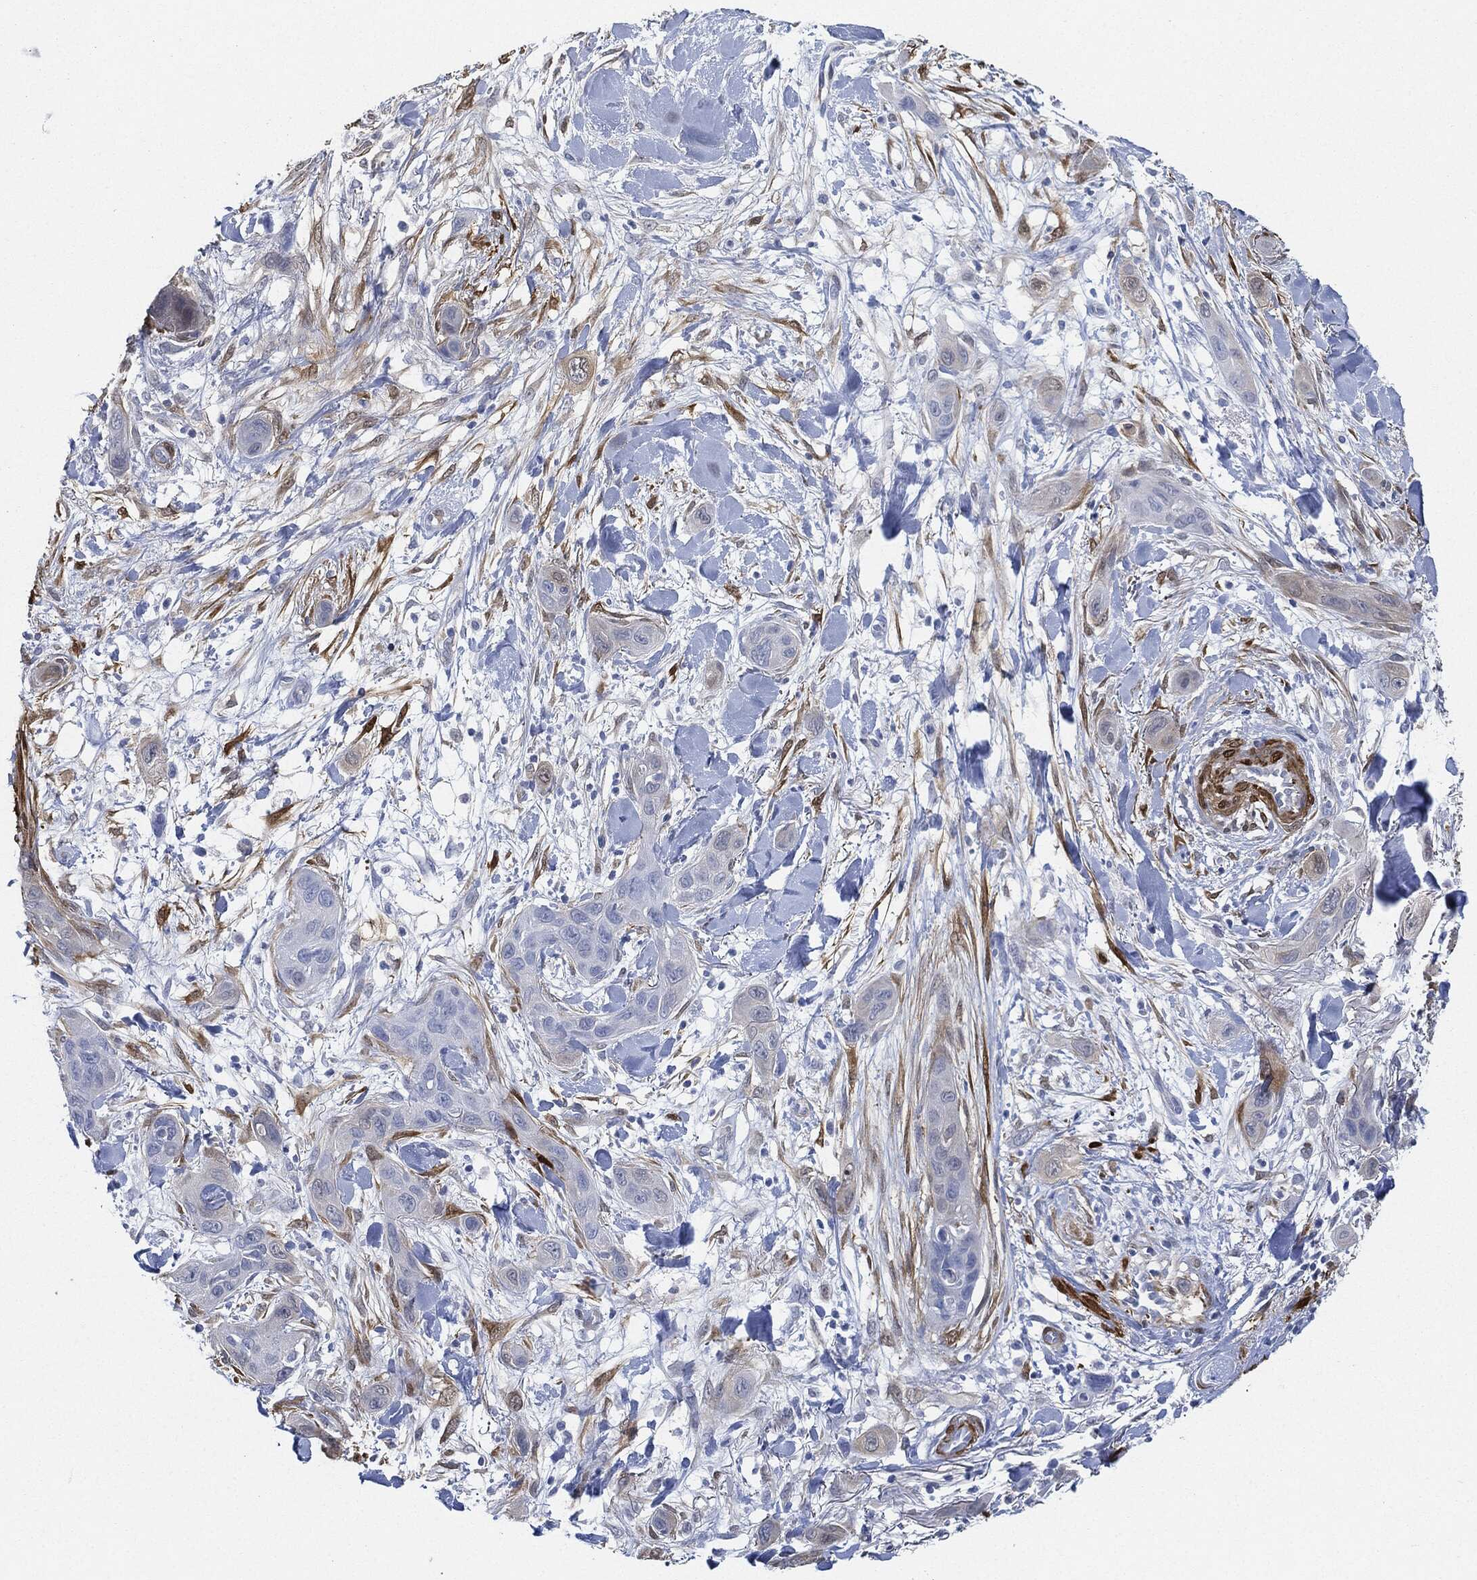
{"staining": {"intensity": "negative", "quantity": "none", "location": "none"}, "tissue": "skin cancer", "cell_type": "Tumor cells", "image_type": "cancer", "snomed": [{"axis": "morphology", "description": "Squamous cell carcinoma, NOS"}, {"axis": "topography", "description": "Skin"}], "caption": "DAB immunohistochemical staining of squamous cell carcinoma (skin) demonstrates no significant staining in tumor cells.", "gene": "TAGLN", "patient": {"sex": "male", "age": 78}}